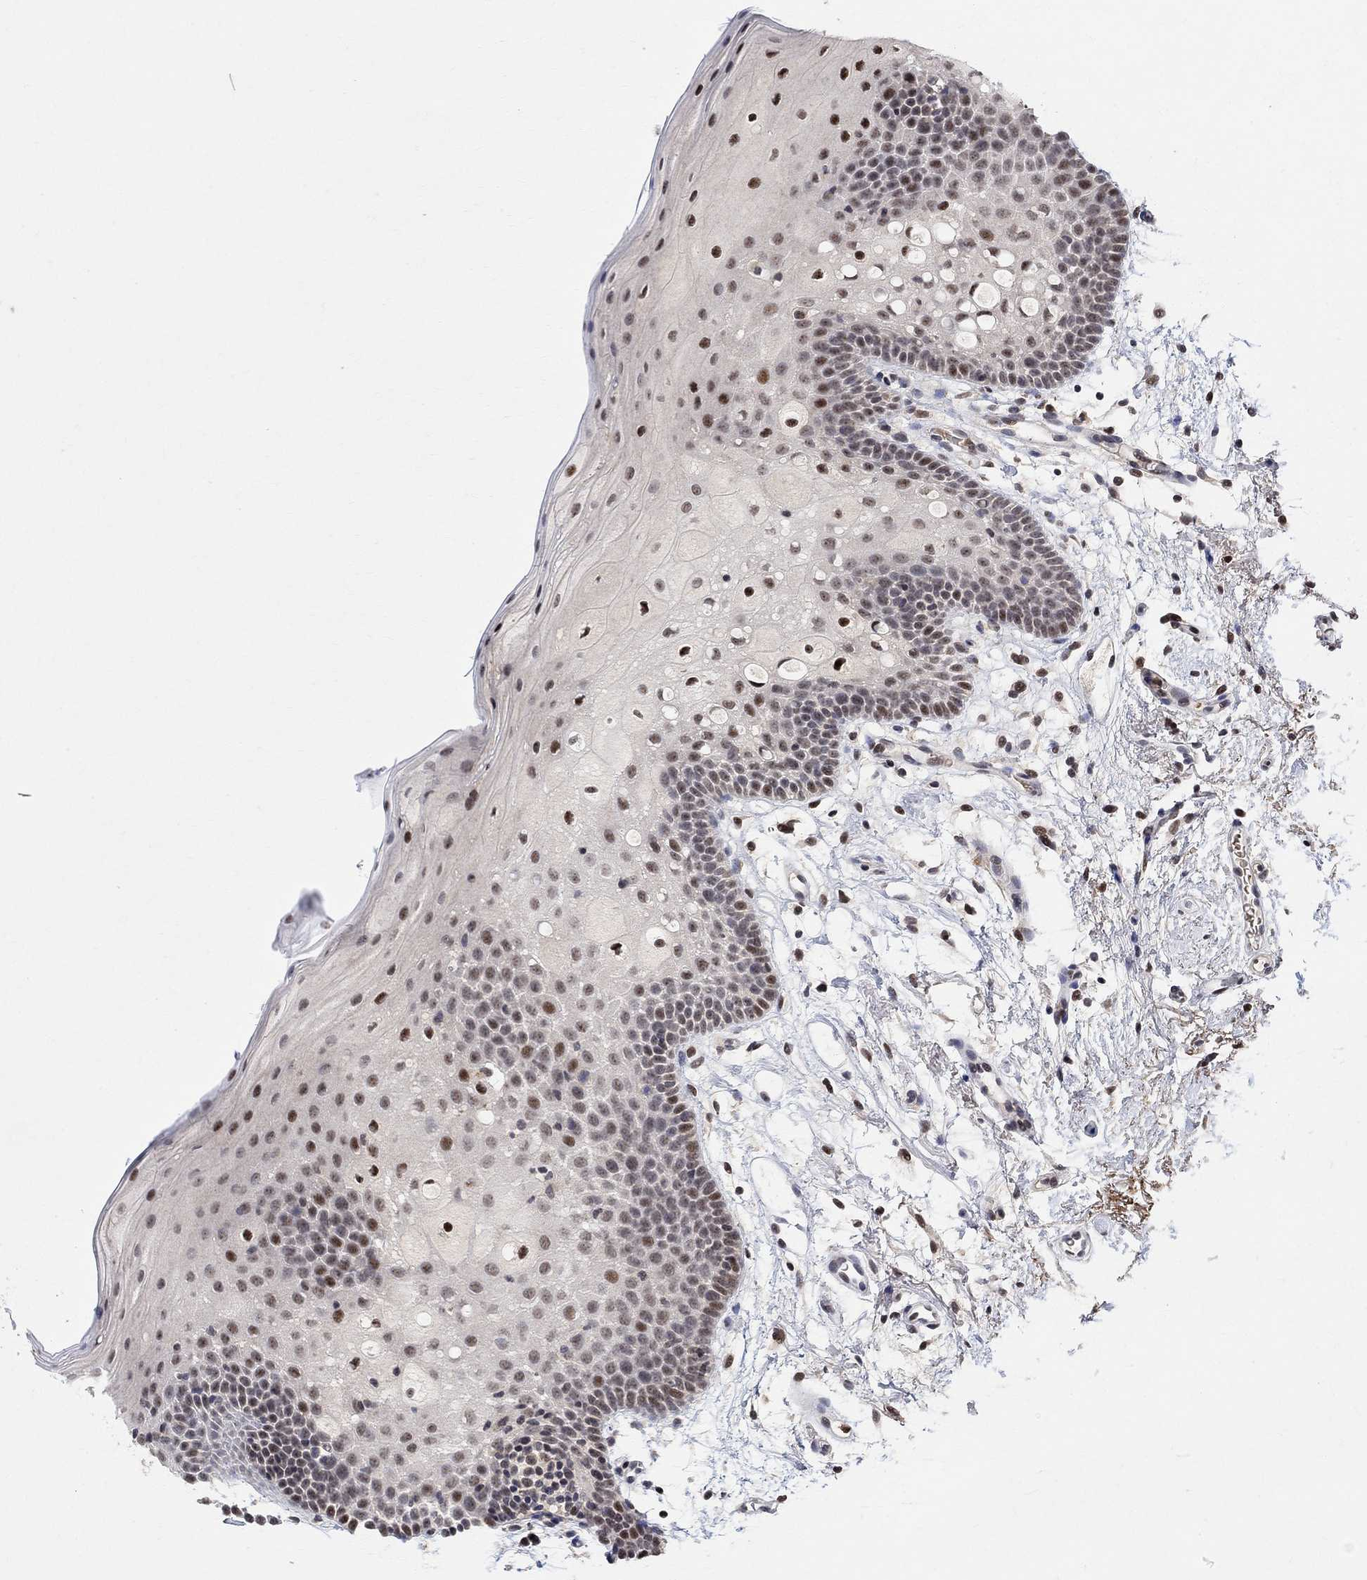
{"staining": {"intensity": "moderate", "quantity": "<25%", "location": "nuclear"}, "tissue": "oral mucosa", "cell_type": "Squamous epithelial cells", "image_type": "normal", "snomed": [{"axis": "morphology", "description": "Normal tissue, NOS"}, {"axis": "topography", "description": "Oral tissue"}, {"axis": "topography", "description": "Tounge, NOS"}], "caption": "Approximately <25% of squamous epithelial cells in normal human oral mucosa show moderate nuclear protein staining as visualized by brown immunohistochemical staining.", "gene": "E4F1", "patient": {"sex": "female", "age": 83}}